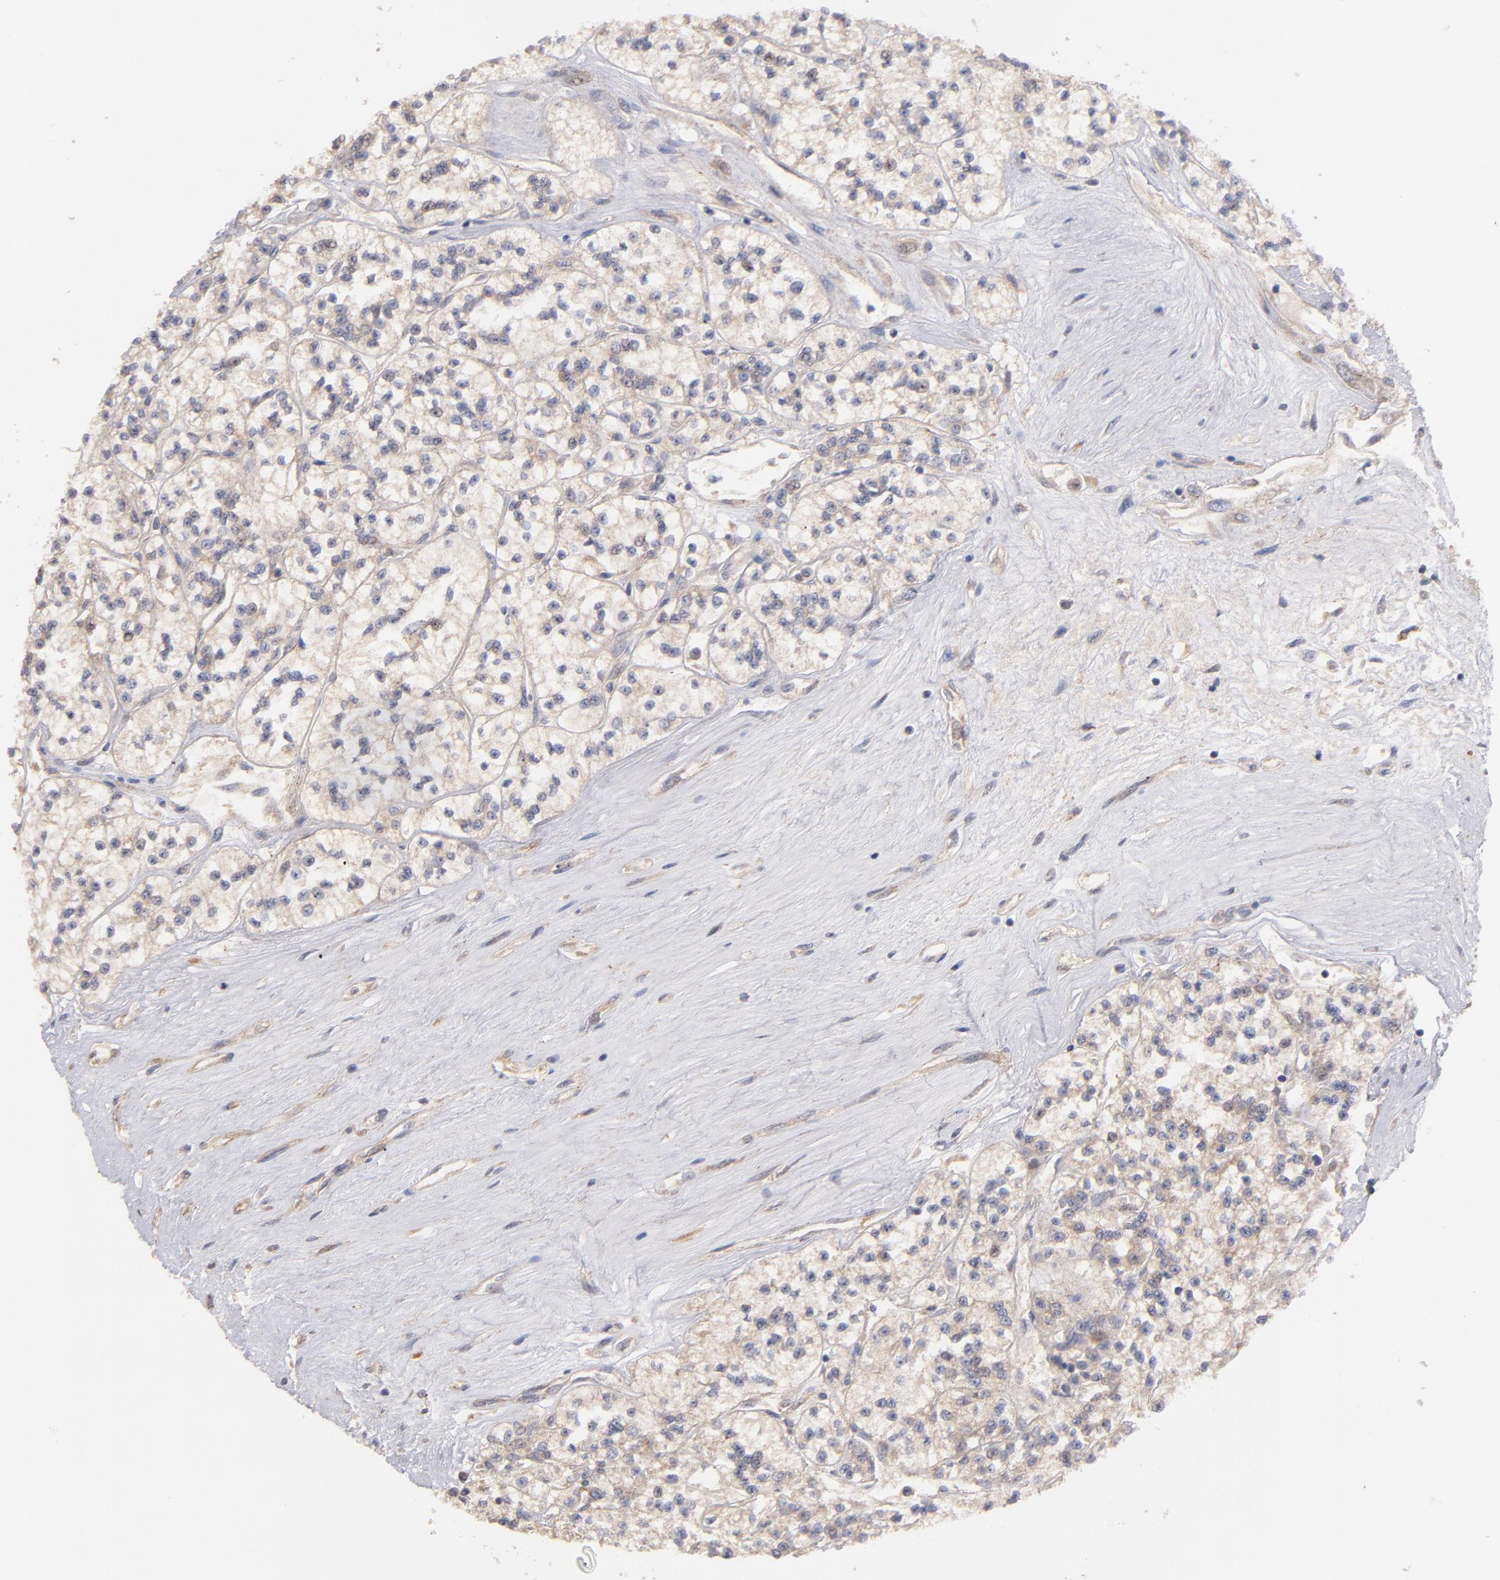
{"staining": {"intensity": "moderate", "quantity": ">75%", "location": "cytoplasmic/membranous"}, "tissue": "renal cancer", "cell_type": "Tumor cells", "image_type": "cancer", "snomed": [{"axis": "morphology", "description": "Adenocarcinoma, NOS"}, {"axis": "topography", "description": "Kidney"}], "caption": "DAB (3,3'-diaminobenzidine) immunohistochemical staining of renal adenocarcinoma shows moderate cytoplasmic/membranous protein staining in approximately >75% of tumor cells.", "gene": "GMFG", "patient": {"sex": "female", "age": 76}}